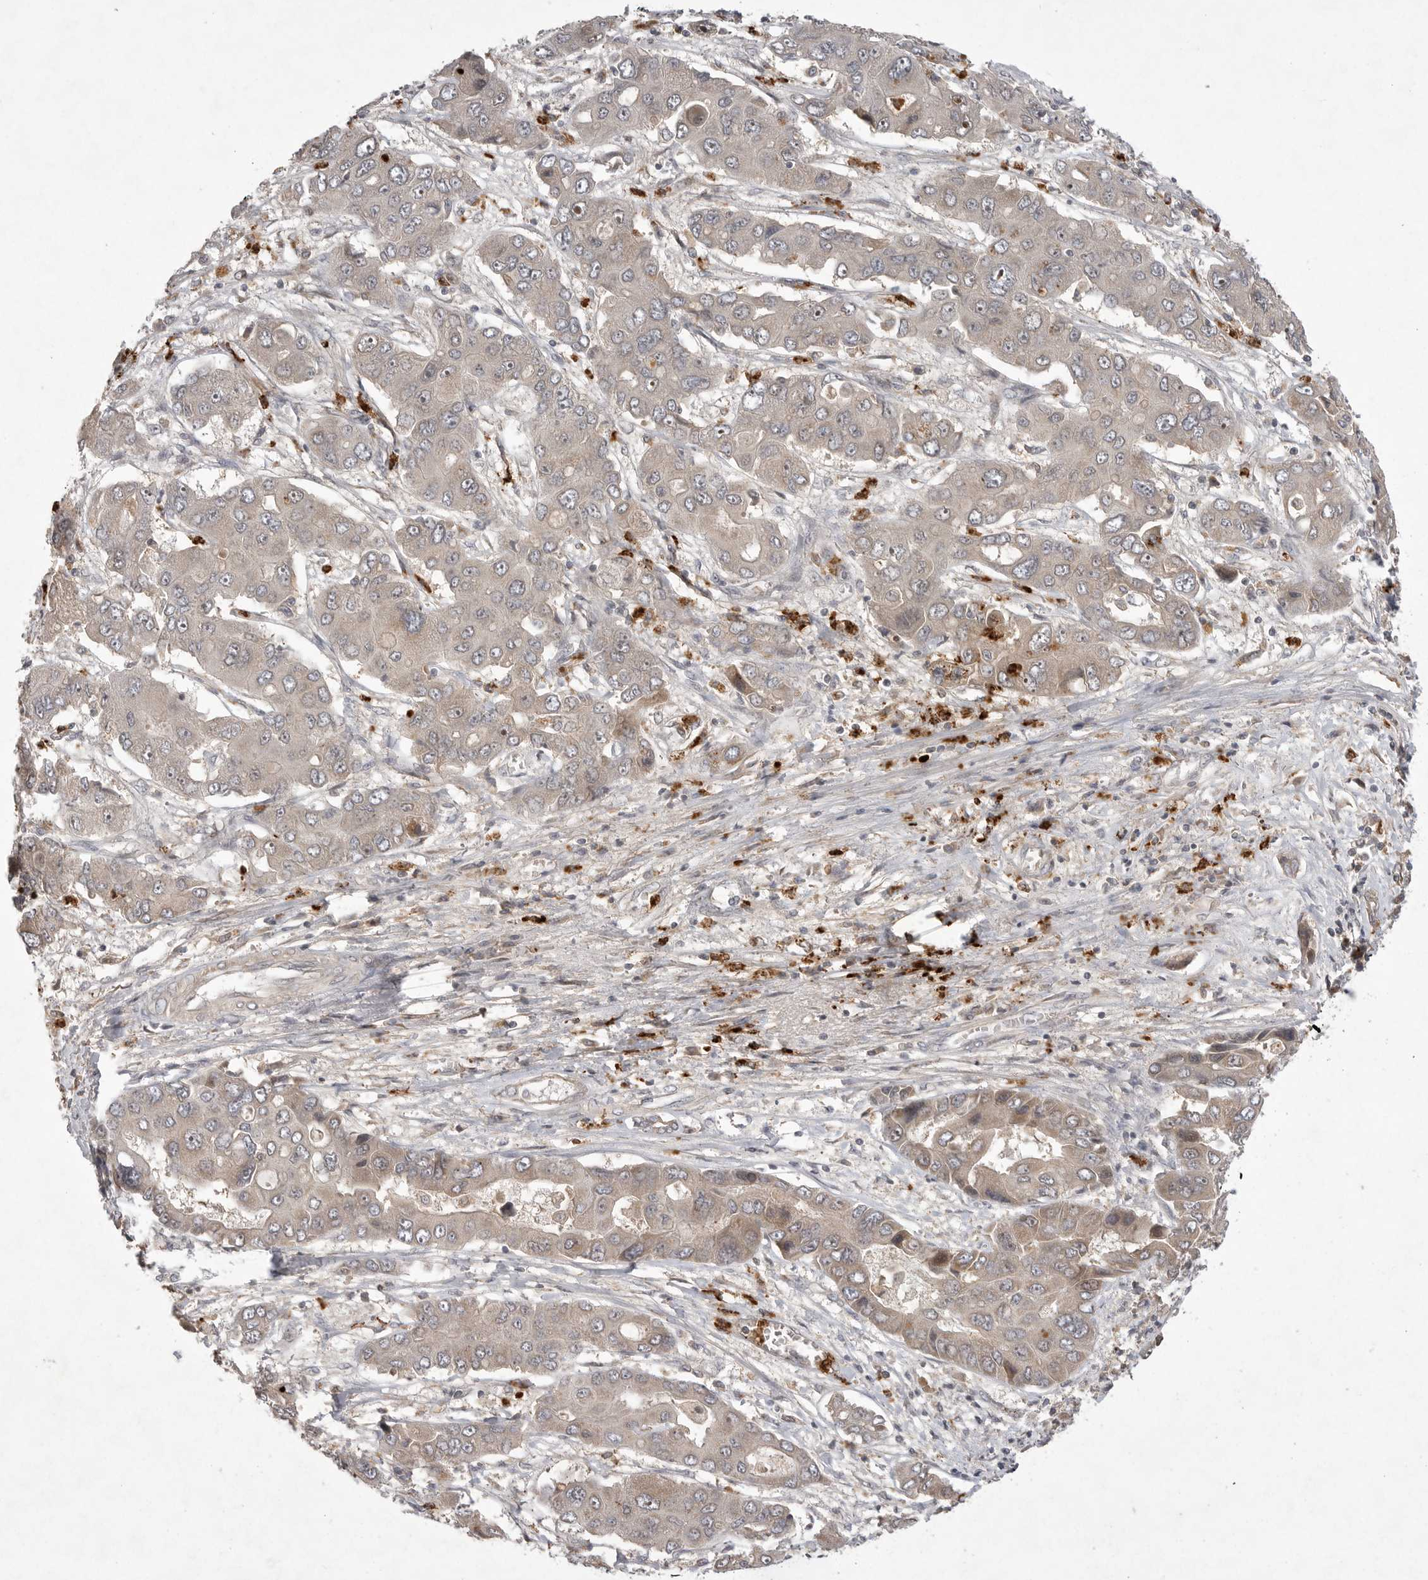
{"staining": {"intensity": "weak", "quantity": "<25%", "location": "cytoplasmic/membranous"}, "tissue": "liver cancer", "cell_type": "Tumor cells", "image_type": "cancer", "snomed": [{"axis": "morphology", "description": "Cholangiocarcinoma"}, {"axis": "topography", "description": "Liver"}], "caption": "Cholangiocarcinoma (liver) was stained to show a protein in brown. There is no significant staining in tumor cells. The staining is performed using DAB brown chromogen with nuclei counter-stained in using hematoxylin.", "gene": "UBE3D", "patient": {"sex": "male", "age": 67}}